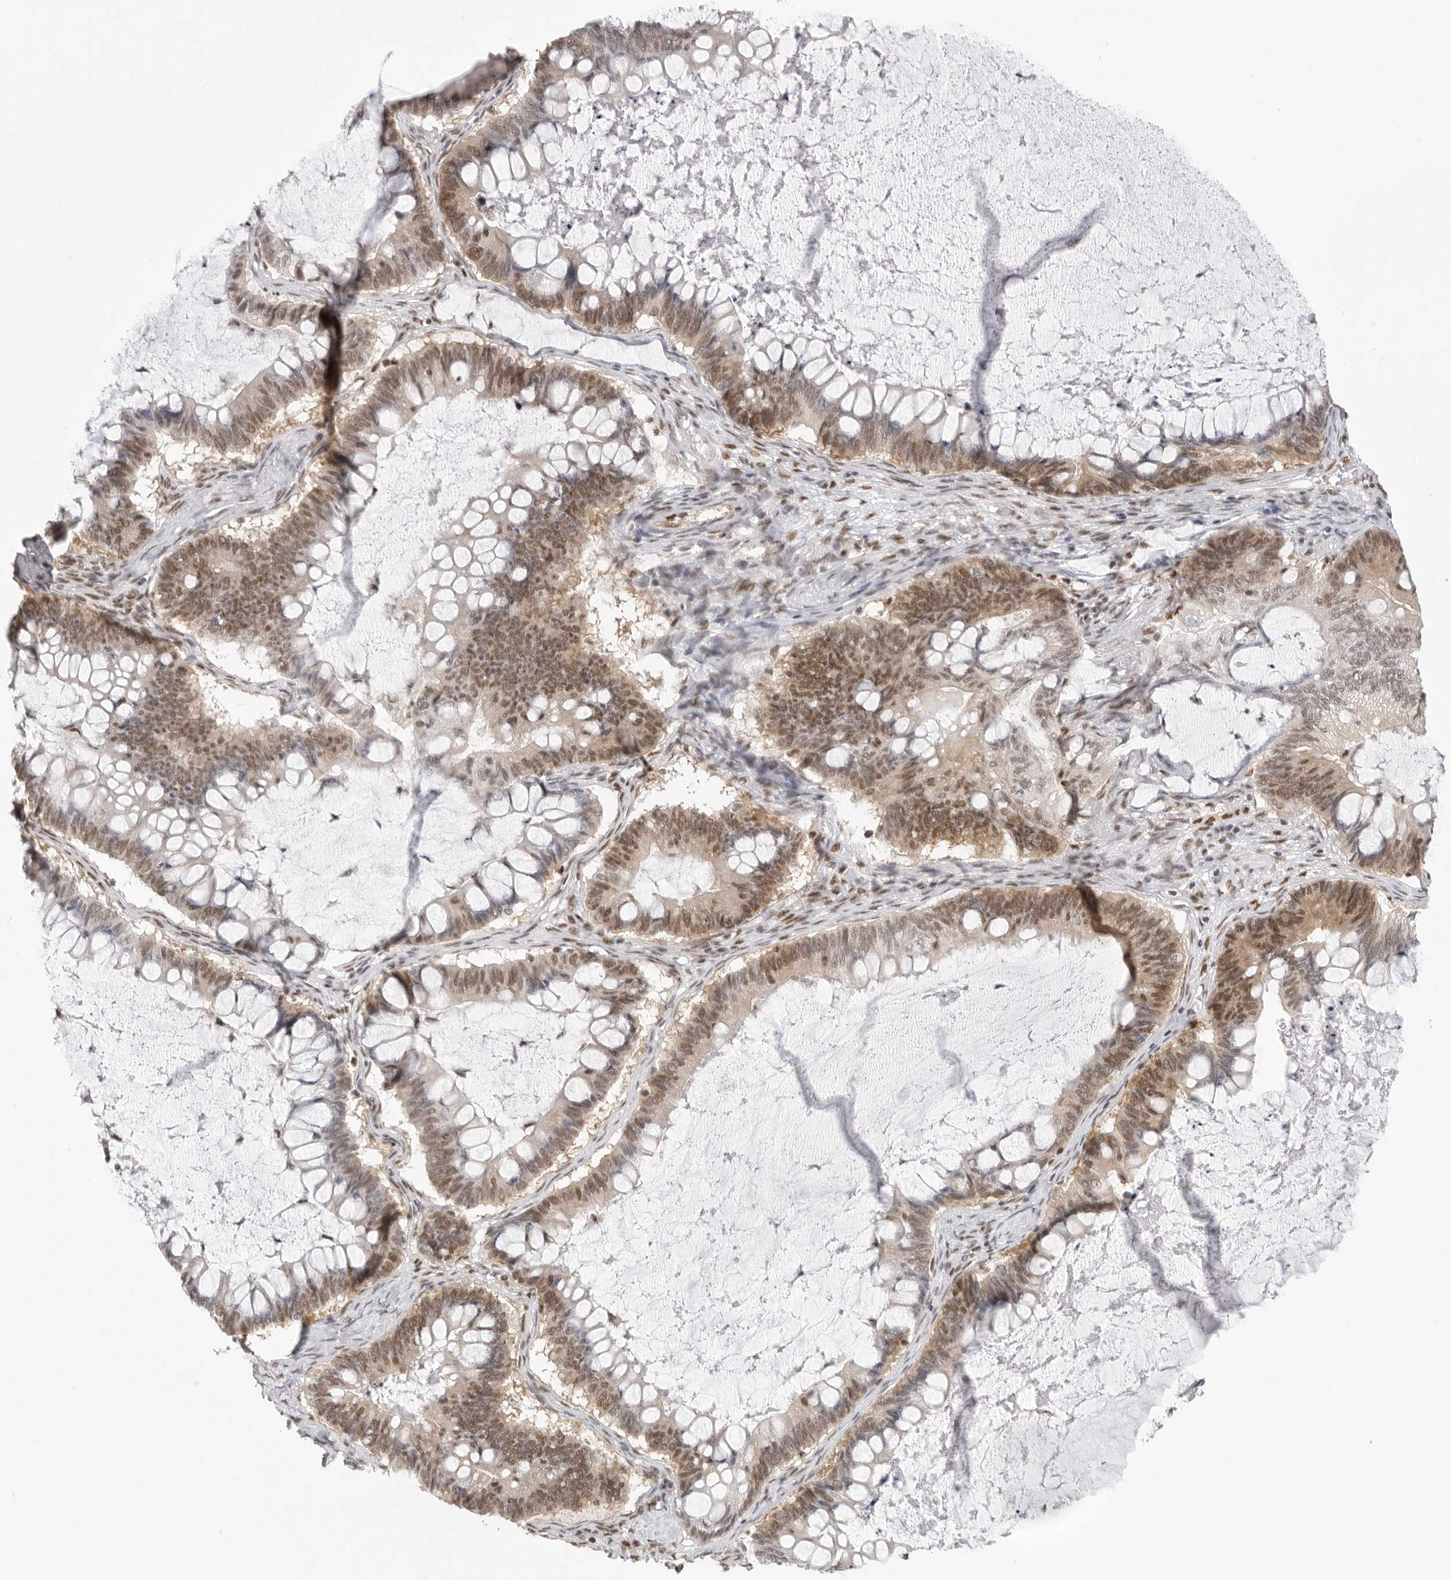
{"staining": {"intensity": "moderate", "quantity": ">75%", "location": "nuclear"}, "tissue": "ovarian cancer", "cell_type": "Tumor cells", "image_type": "cancer", "snomed": [{"axis": "morphology", "description": "Cystadenocarcinoma, mucinous, NOS"}, {"axis": "topography", "description": "Ovary"}], "caption": "Immunohistochemical staining of ovarian cancer reveals medium levels of moderate nuclear protein expression in approximately >75% of tumor cells.", "gene": "RPA2", "patient": {"sex": "female", "age": 61}}